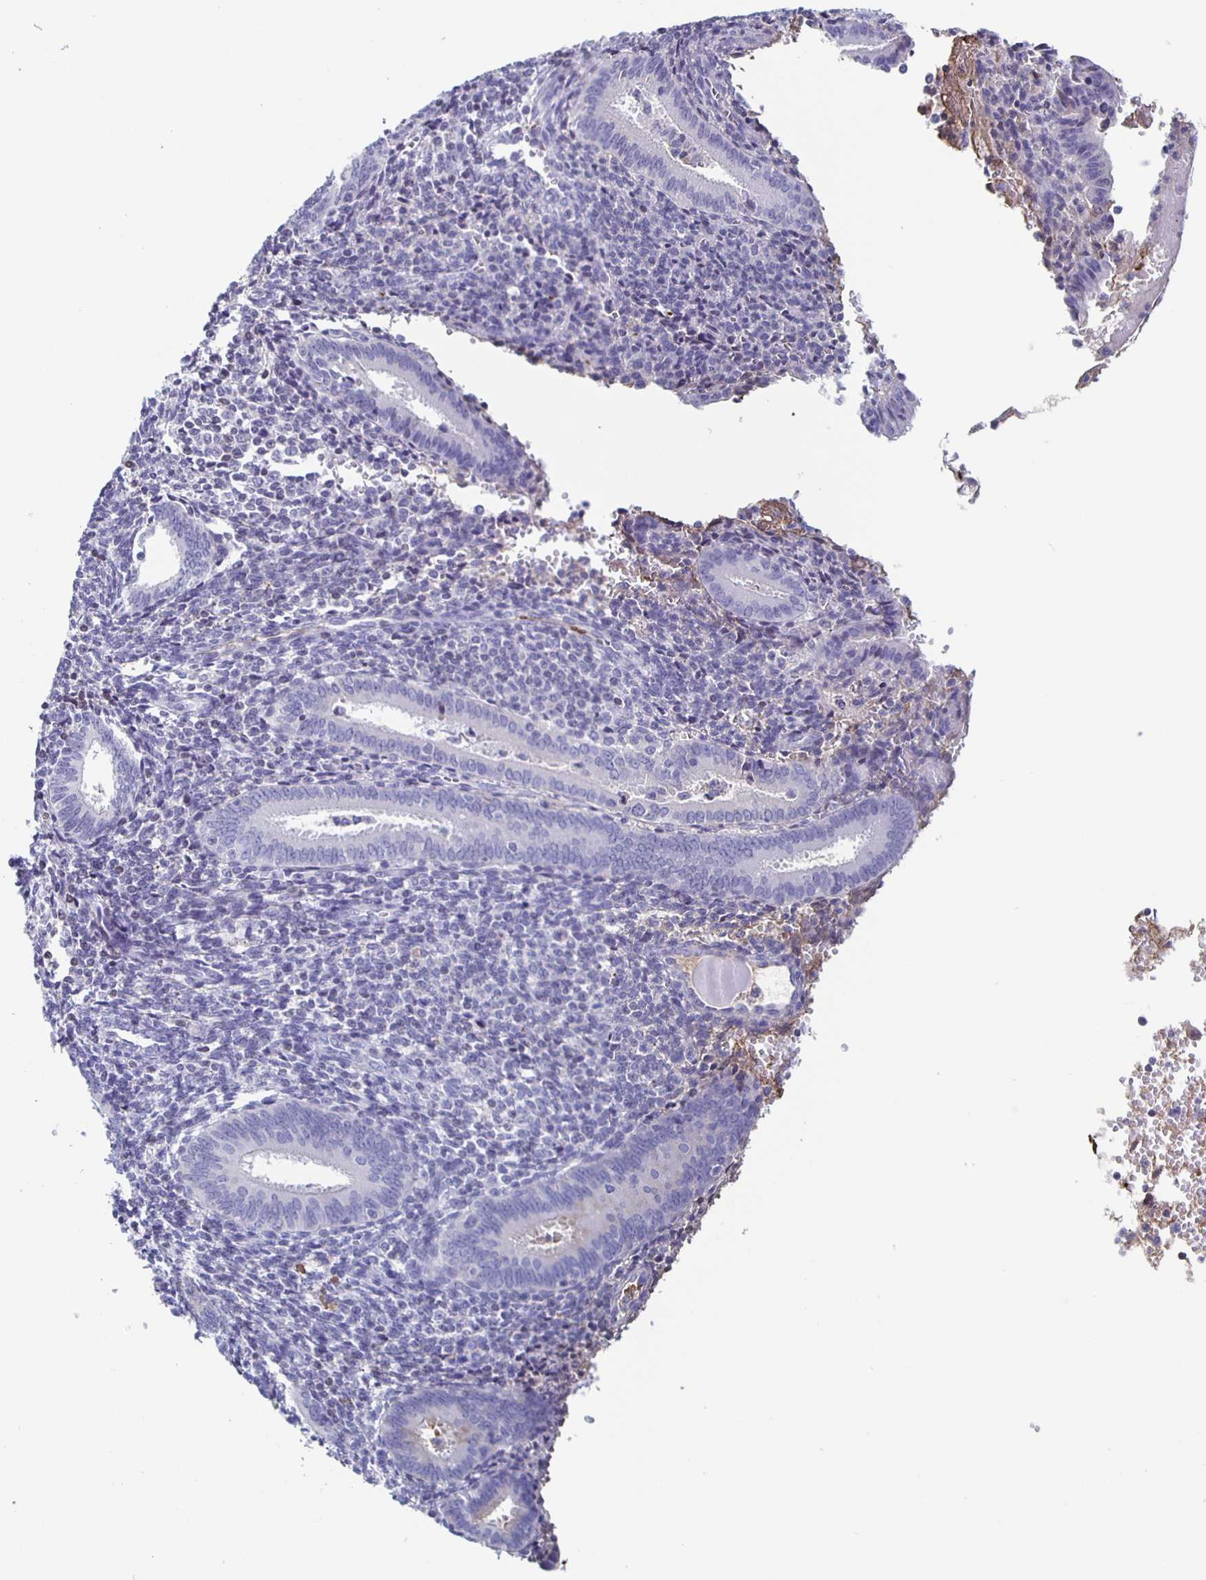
{"staining": {"intensity": "negative", "quantity": "none", "location": "none"}, "tissue": "endometrium", "cell_type": "Cells in endometrial stroma", "image_type": "normal", "snomed": [{"axis": "morphology", "description": "Normal tissue, NOS"}, {"axis": "topography", "description": "Endometrium"}], "caption": "Image shows no significant protein expression in cells in endometrial stroma of unremarkable endometrium. (Stains: DAB IHC with hematoxylin counter stain, Microscopy: brightfield microscopy at high magnification).", "gene": "FGA", "patient": {"sex": "female", "age": 41}}